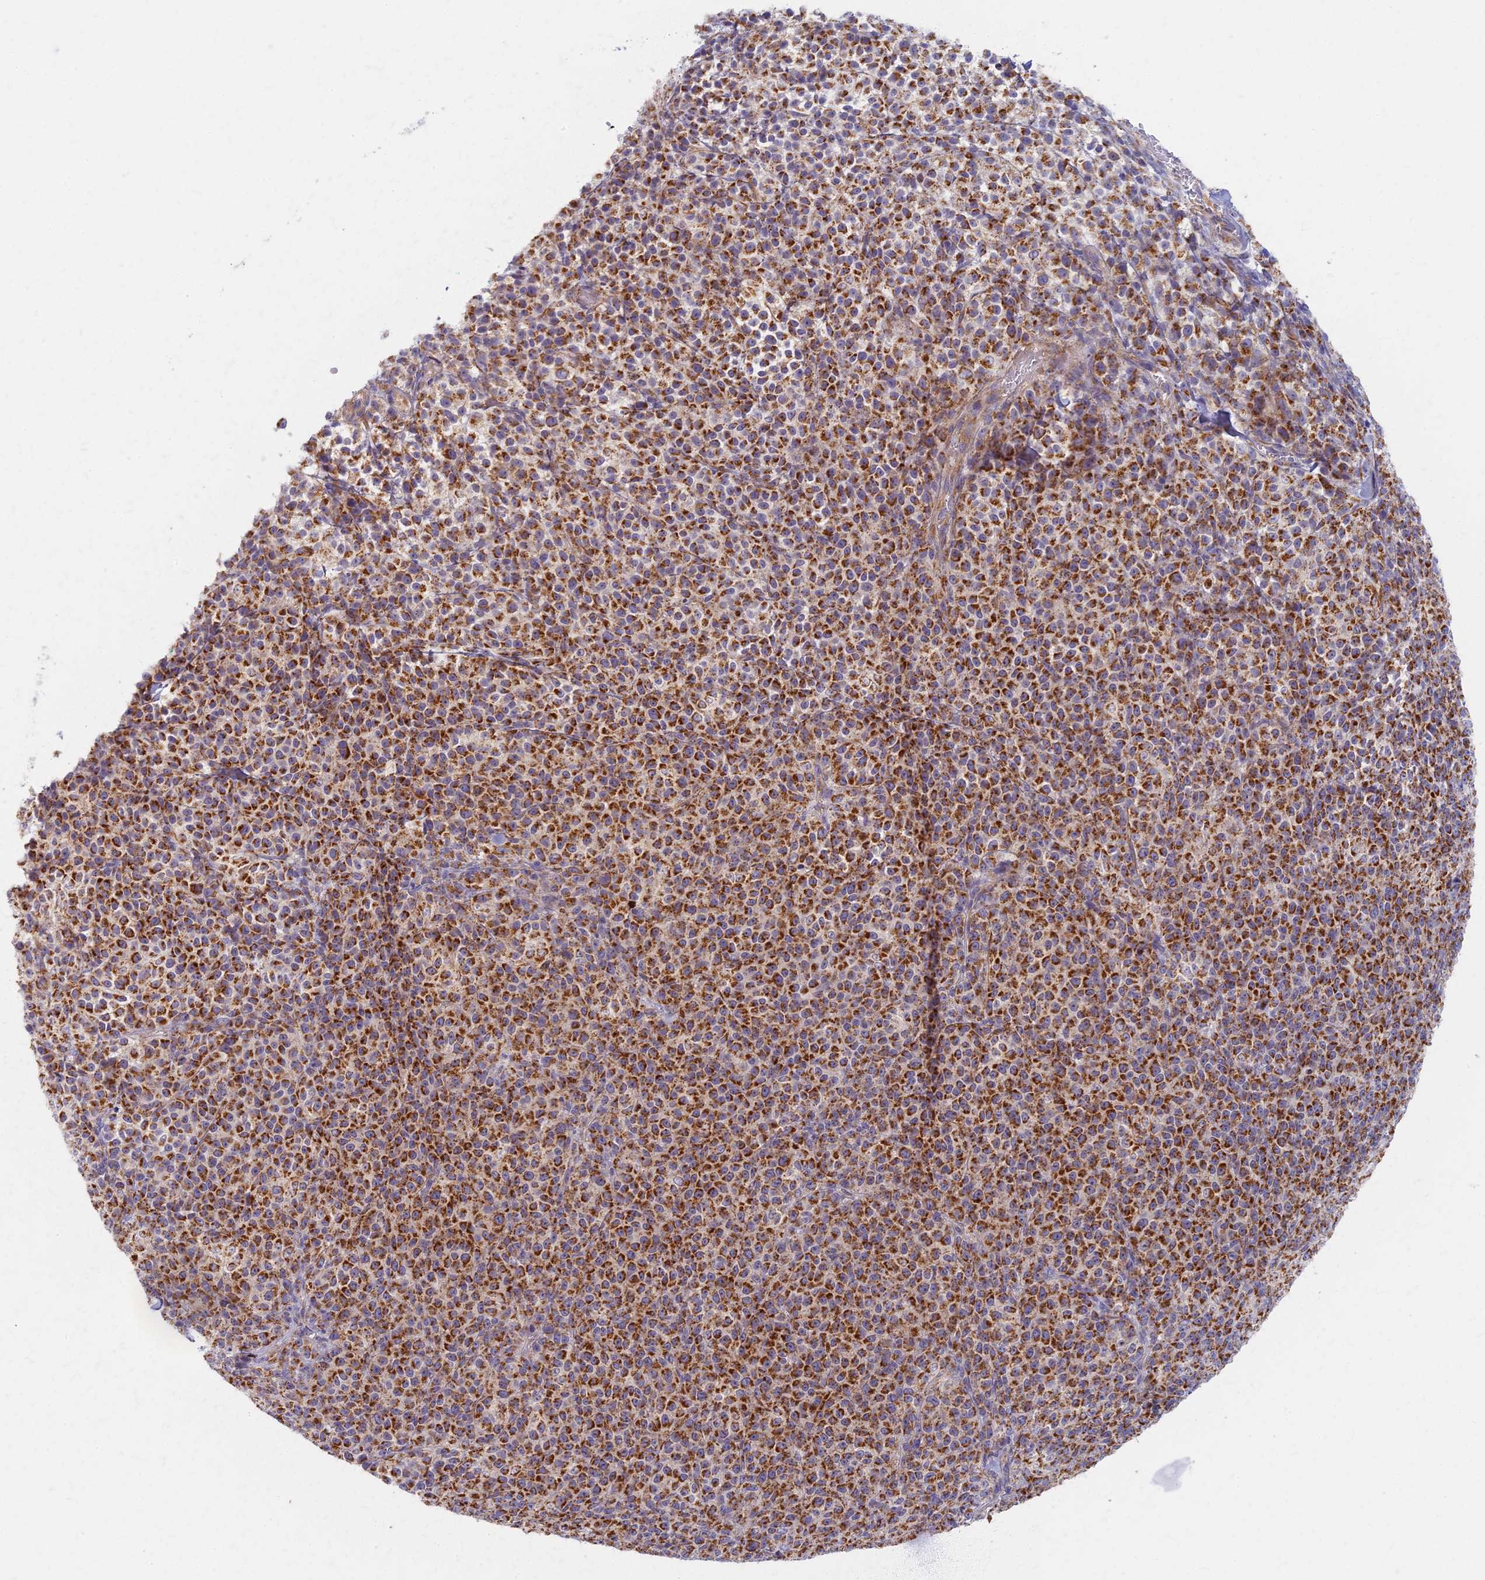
{"staining": {"intensity": "strong", "quantity": ">75%", "location": "cytoplasmic/membranous"}, "tissue": "melanoma", "cell_type": "Tumor cells", "image_type": "cancer", "snomed": [{"axis": "morphology", "description": "Normal tissue, NOS"}, {"axis": "morphology", "description": "Malignant melanoma, NOS"}, {"axis": "topography", "description": "Skin"}], "caption": "Malignant melanoma was stained to show a protein in brown. There is high levels of strong cytoplasmic/membranous staining in about >75% of tumor cells.", "gene": "MRPS25", "patient": {"sex": "female", "age": 34}}